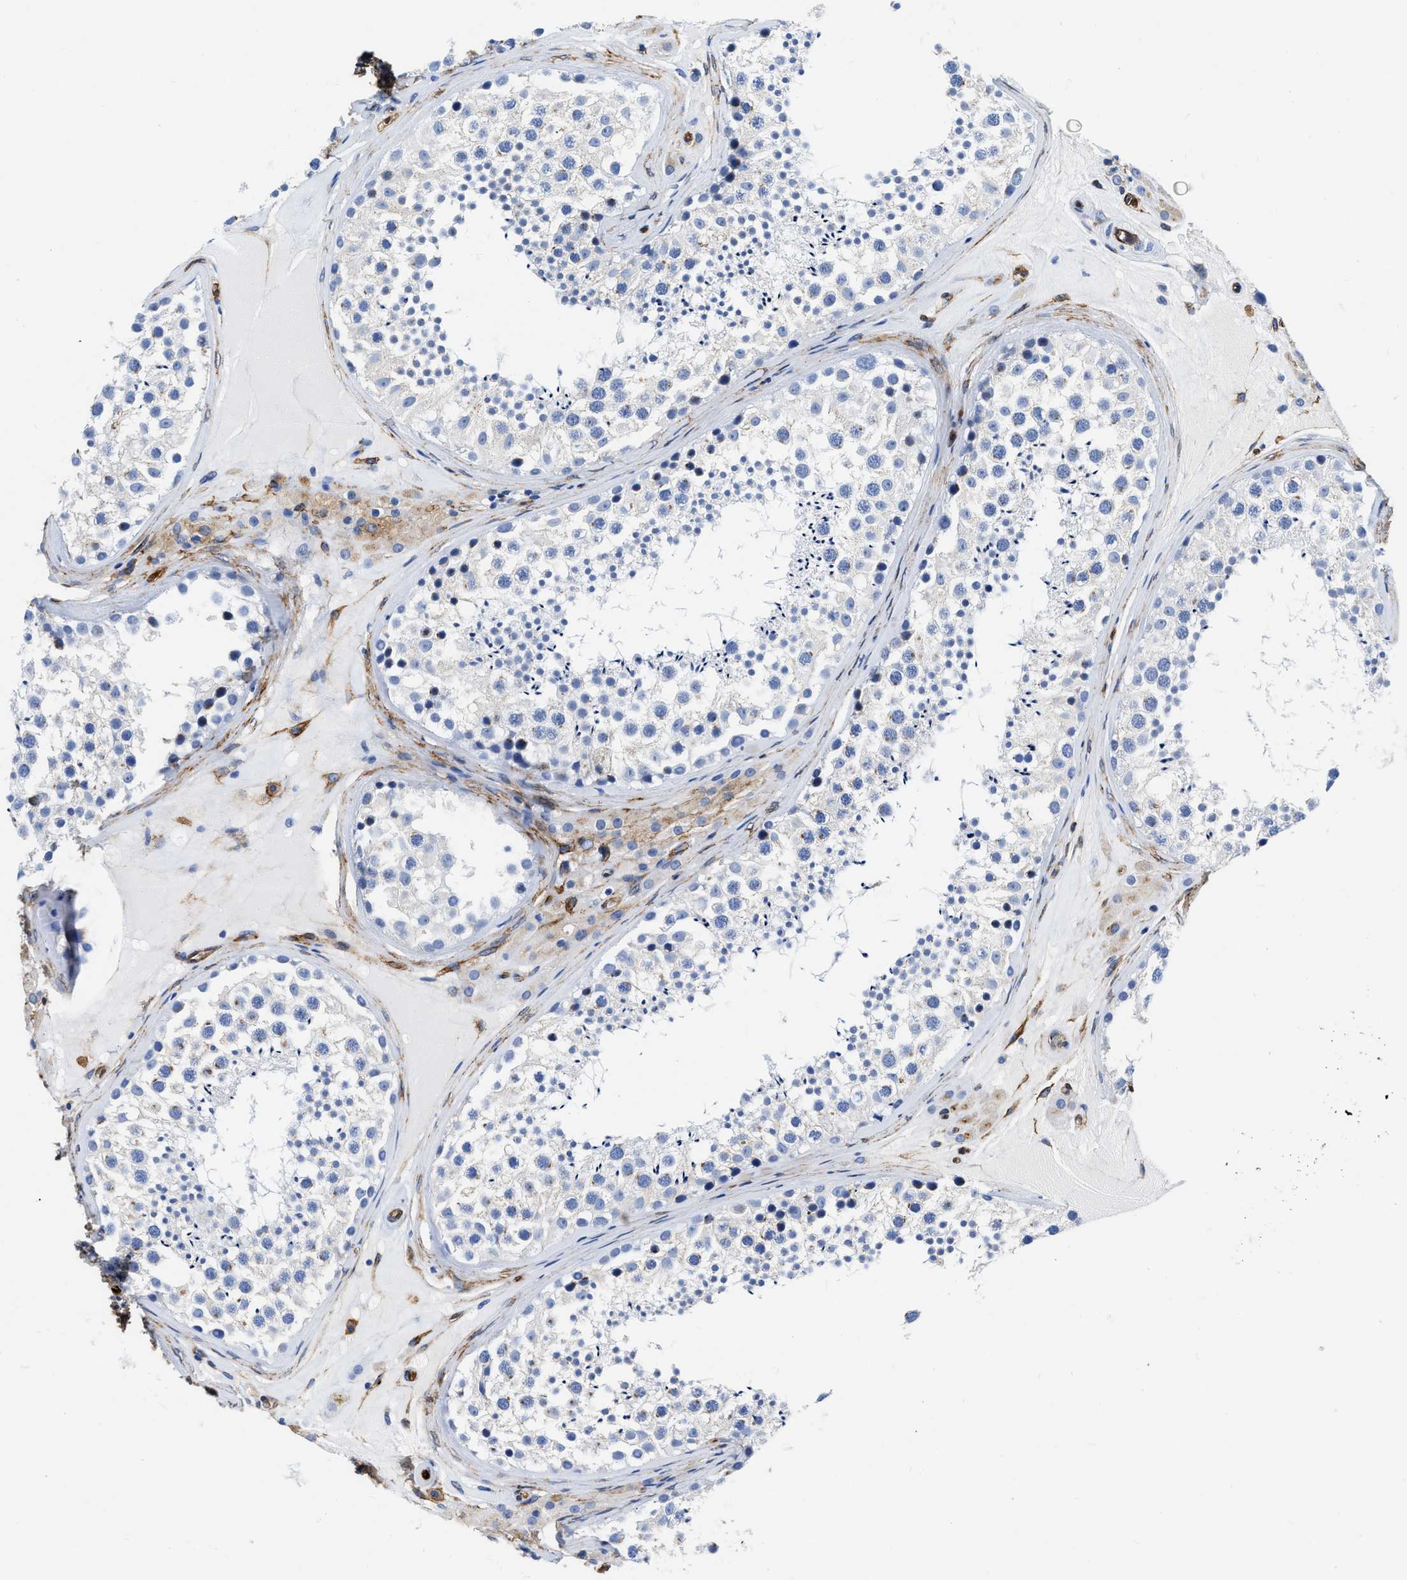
{"staining": {"intensity": "negative", "quantity": "none", "location": "none"}, "tissue": "testis", "cell_type": "Cells in seminiferous ducts", "image_type": "normal", "snomed": [{"axis": "morphology", "description": "Normal tissue, NOS"}, {"axis": "topography", "description": "Testis"}], "caption": "The micrograph shows no staining of cells in seminiferous ducts in benign testis. The staining was performed using DAB (3,3'-diaminobenzidine) to visualize the protein expression in brown, while the nuclei were stained in blue with hematoxylin (Magnification: 20x).", "gene": "TVP23B", "patient": {"sex": "male", "age": 46}}